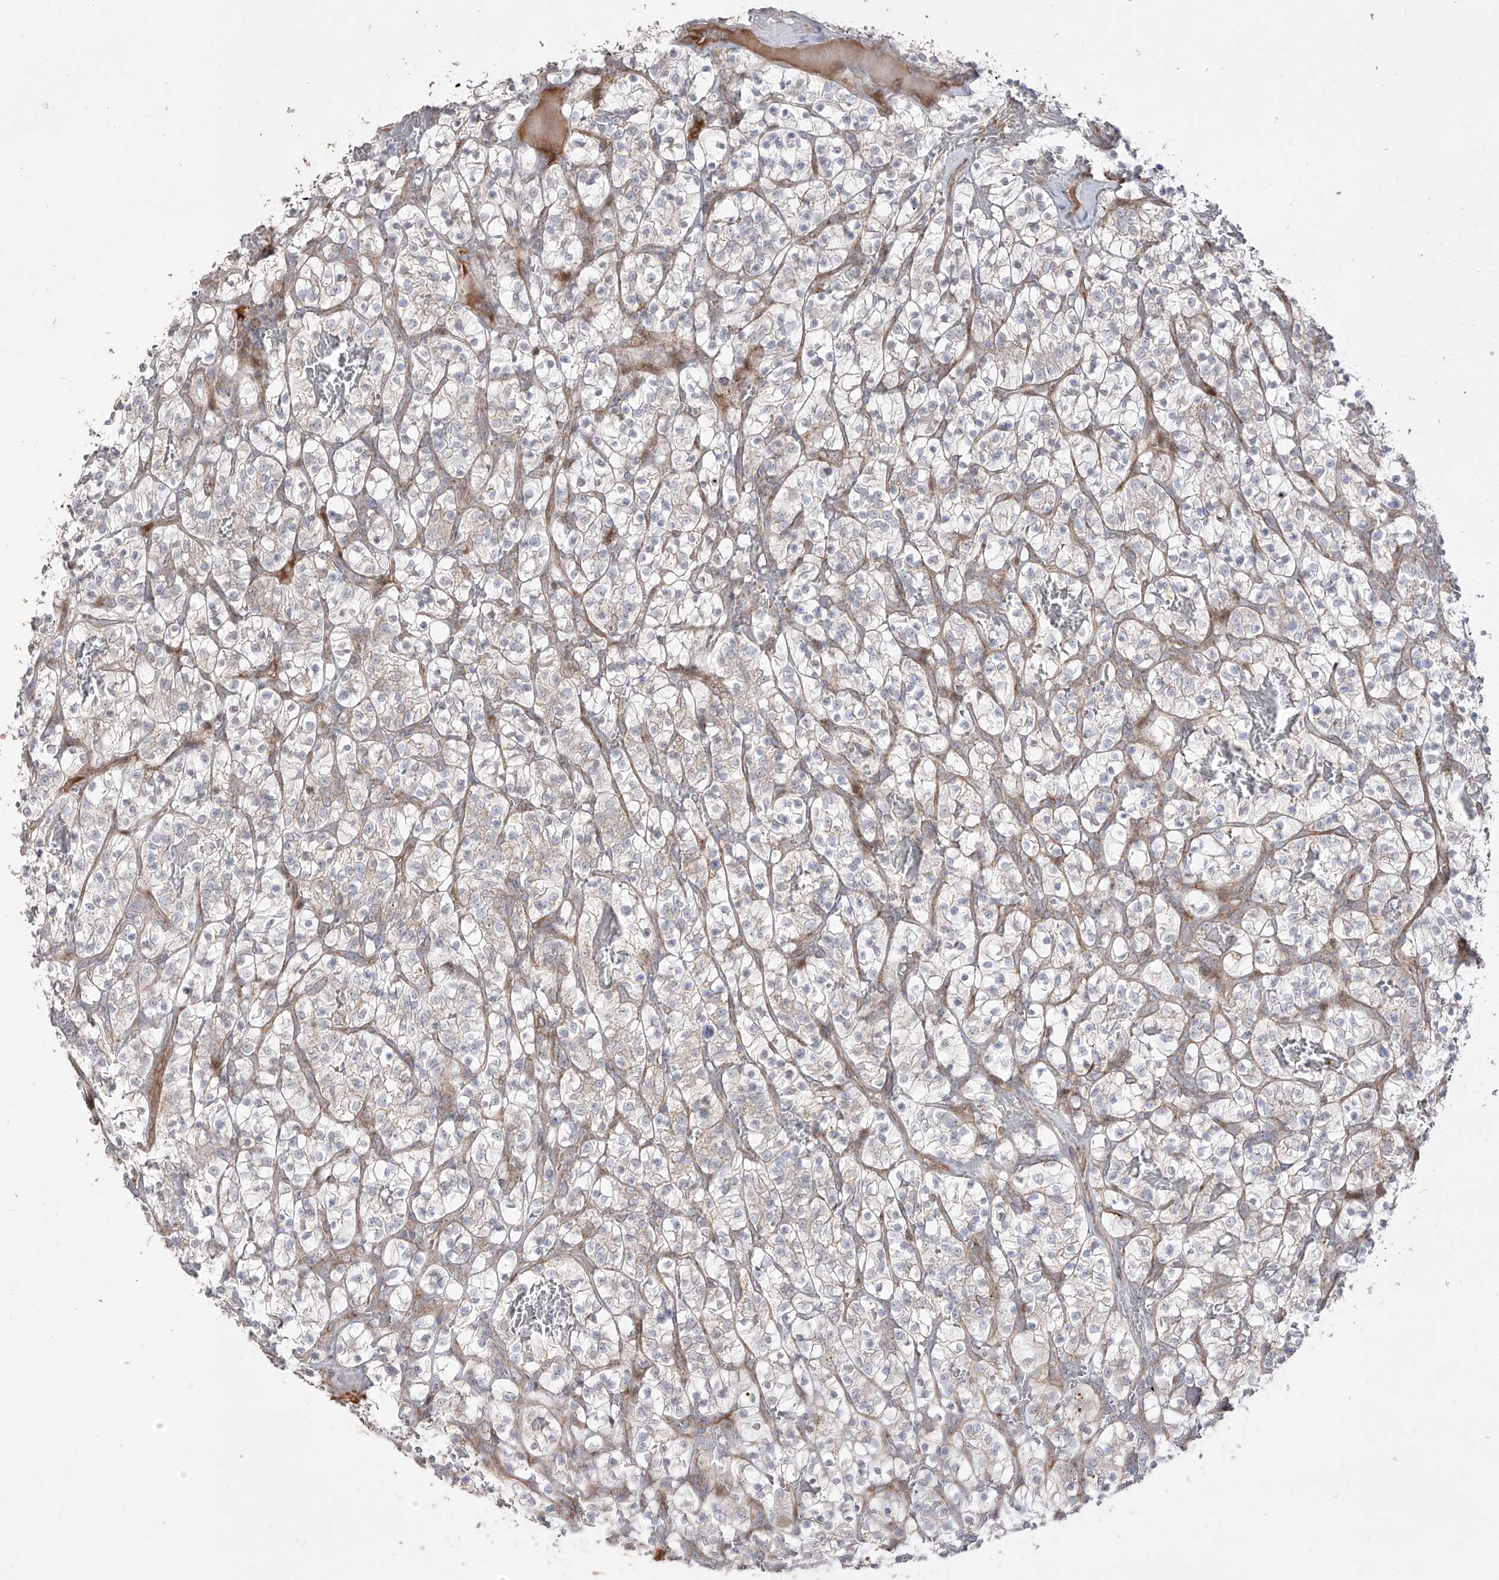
{"staining": {"intensity": "weak", "quantity": "<25%", "location": "cytoplasmic/membranous"}, "tissue": "renal cancer", "cell_type": "Tumor cells", "image_type": "cancer", "snomed": [{"axis": "morphology", "description": "Adenocarcinoma, NOS"}, {"axis": "topography", "description": "Kidney"}], "caption": "The IHC micrograph has no significant staining in tumor cells of adenocarcinoma (renal) tissue. (Brightfield microscopy of DAB IHC at high magnification).", "gene": "YKT6", "patient": {"sex": "female", "age": 57}}